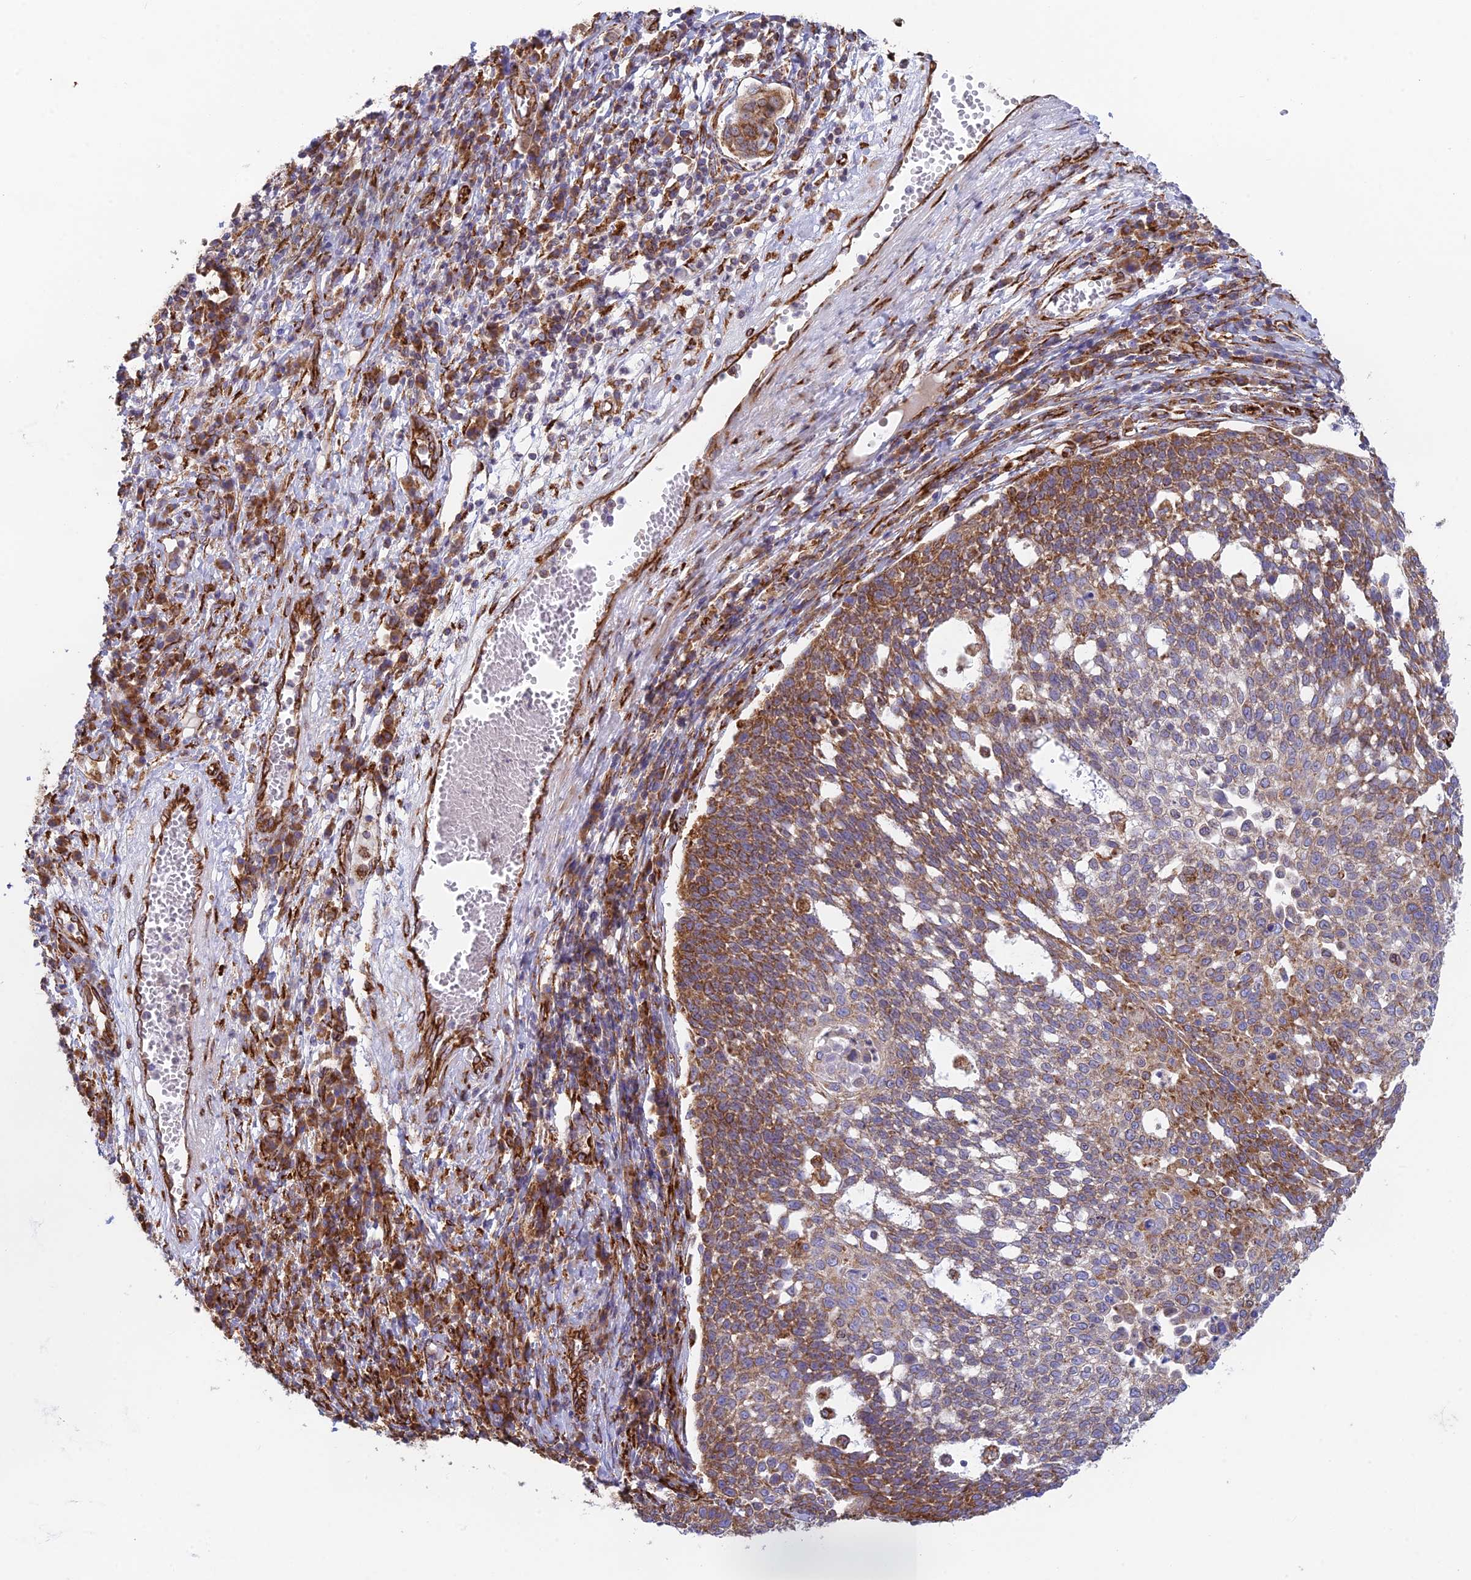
{"staining": {"intensity": "strong", "quantity": ">75%", "location": "cytoplasmic/membranous"}, "tissue": "cervical cancer", "cell_type": "Tumor cells", "image_type": "cancer", "snomed": [{"axis": "morphology", "description": "Squamous cell carcinoma, NOS"}, {"axis": "topography", "description": "Cervix"}], "caption": "Protein staining displays strong cytoplasmic/membranous expression in approximately >75% of tumor cells in cervical squamous cell carcinoma. (DAB (3,3'-diaminobenzidine) IHC, brown staining for protein, blue staining for nuclei).", "gene": "CCDC69", "patient": {"sex": "female", "age": 34}}